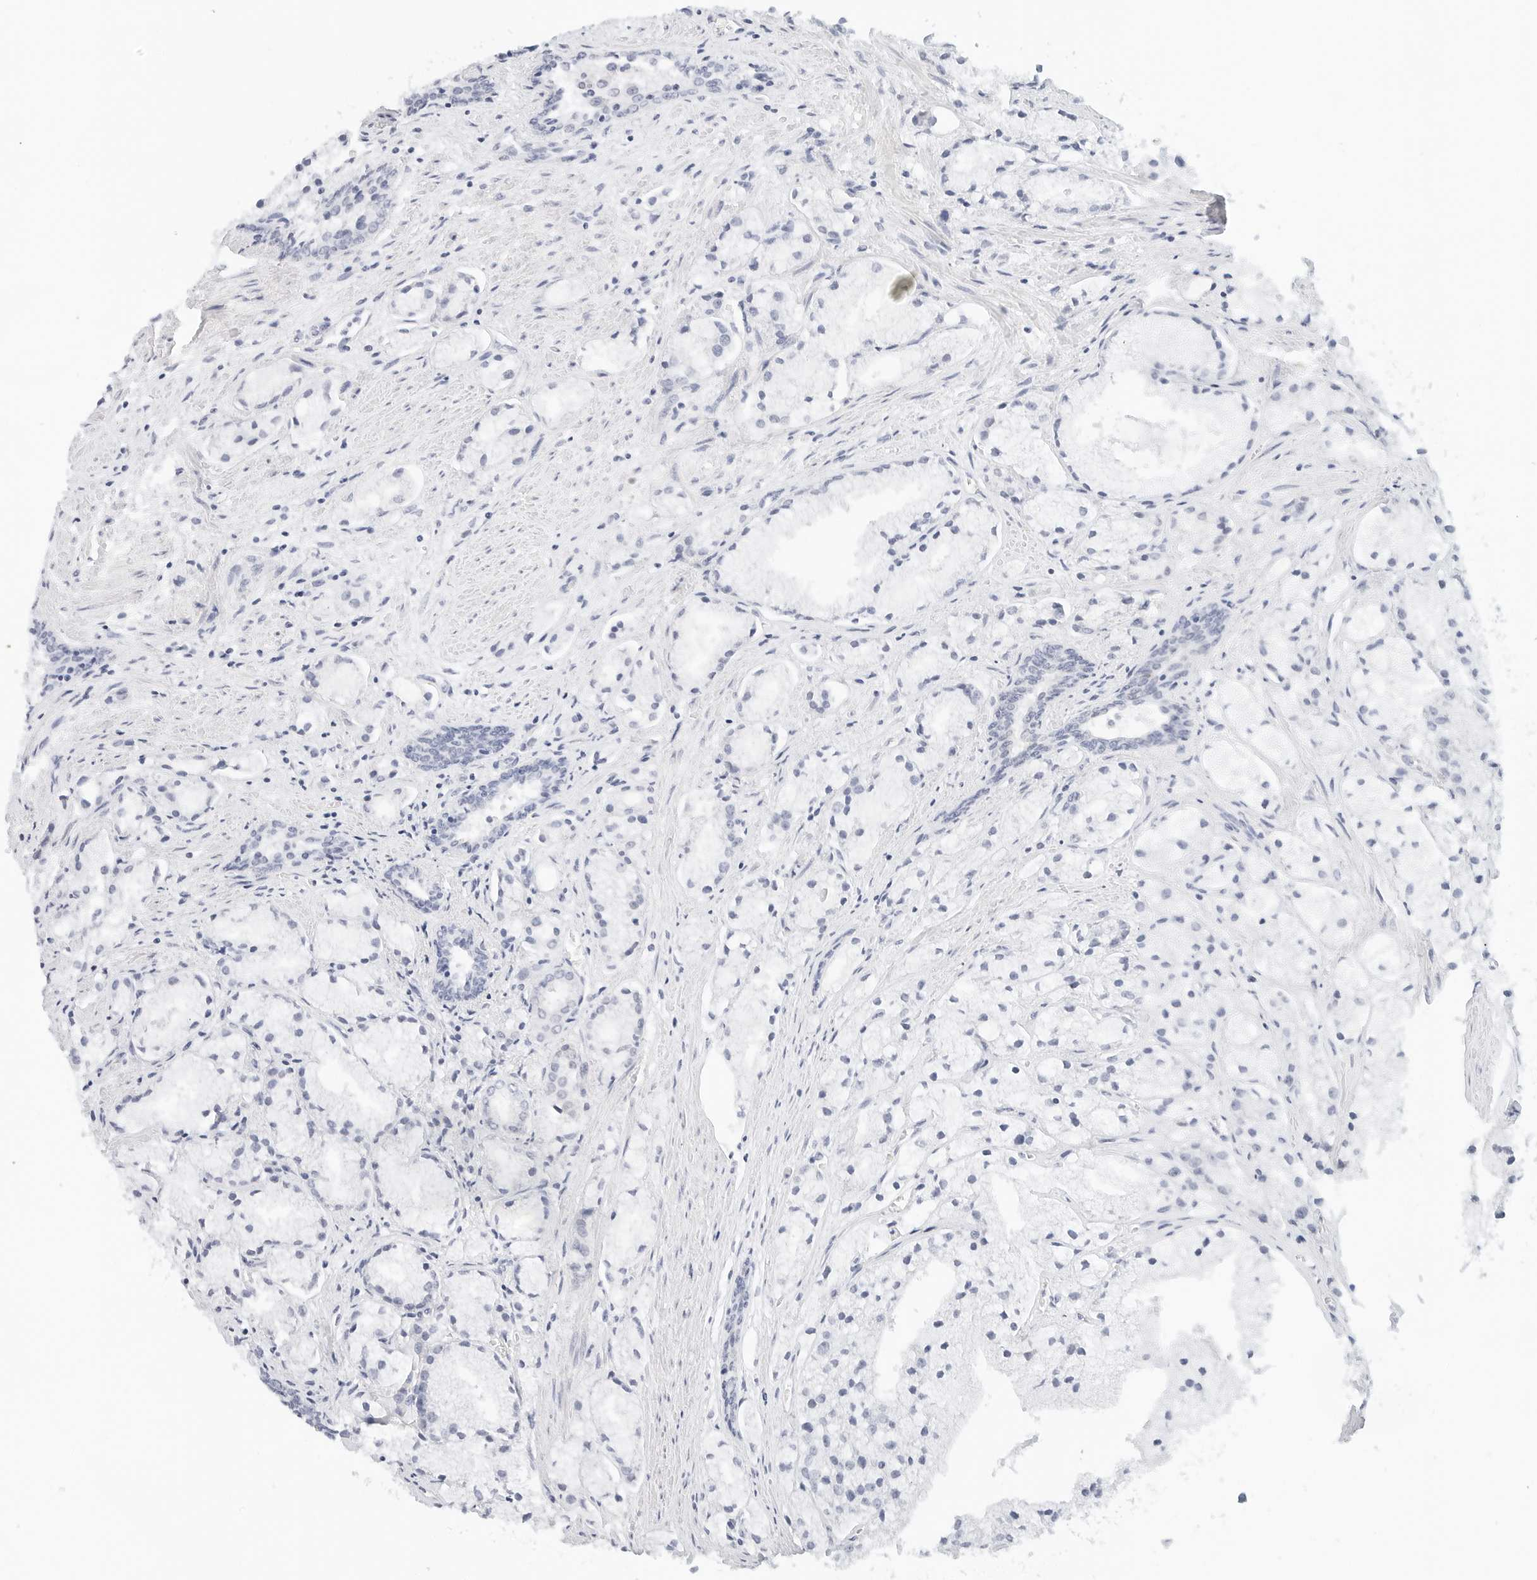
{"staining": {"intensity": "negative", "quantity": "none", "location": "none"}, "tissue": "prostate cancer", "cell_type": "Tumor cells", "image_type": "cancer", "snomed": [{"axis": "morphology", "description": "Adenocarcinoma, High grade"}, {"axis": "topography", "description": "Prostate"}], "caption": "Human prostate adenocarcinoma (high-grade) stained for a protein using immunohistochemistry (IHC) shows no staining in tumor cells.", "gene": "CD22", "patient": {"sex": "male", "age": 50}}